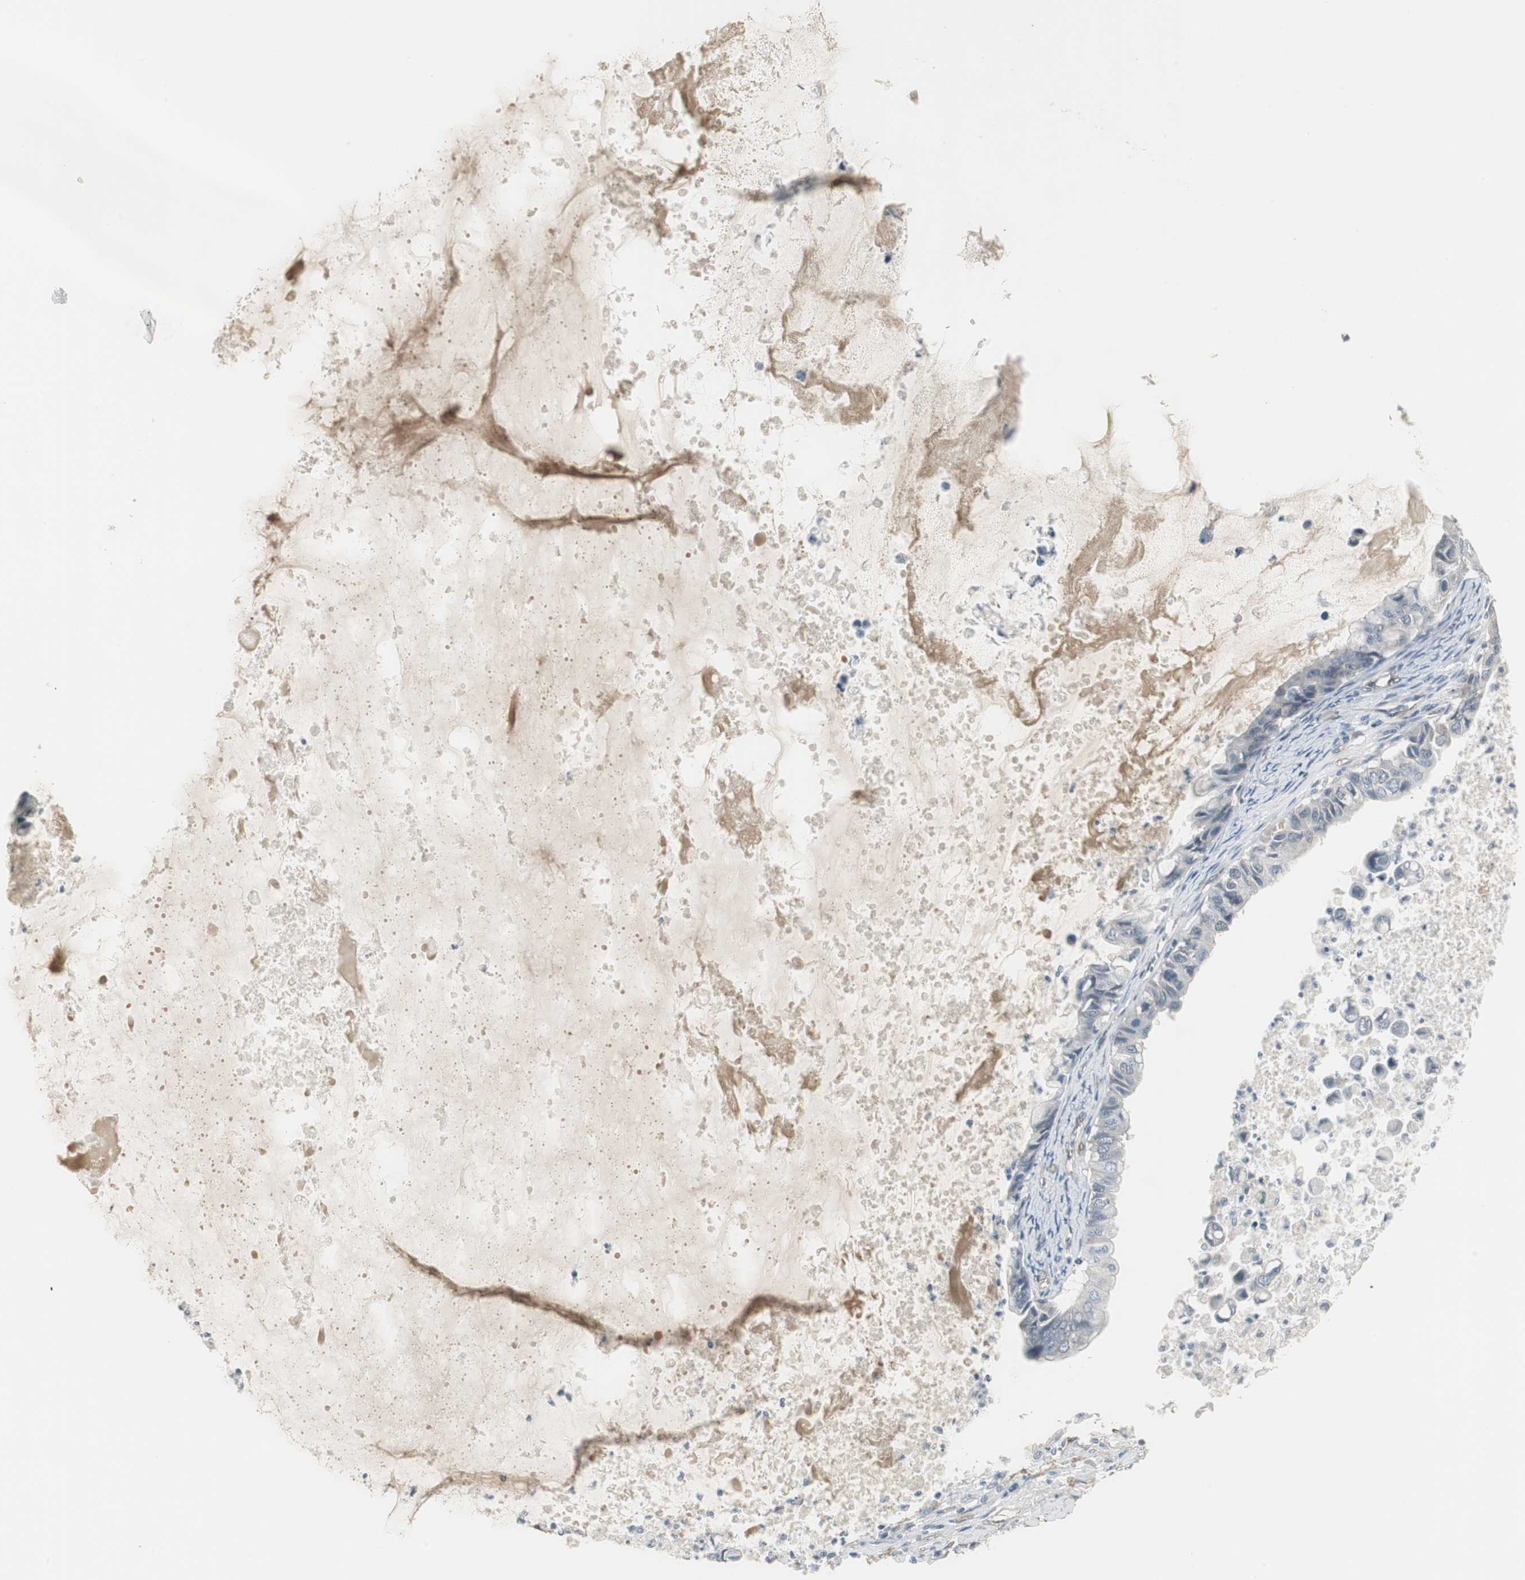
{"staining": {"intensity": "negative", "quantity": "none", "location": "none"}, "tissue": "ovarian cancer", "cell_type": "Tumor cells", "image_type": "cancer", "snomed": [{"axis": "morphology", "description": "Cystadenocarcinoma, mucinous, NOS"}, {"axis": "topography", "description": "Ovary"}], "caption": "Tumor cells show no significant protein staining in mucinous cystadenocarcinoma (ovarian).", "gene": "SCYL3", "patient": {"sex": "female", "age": 80}}